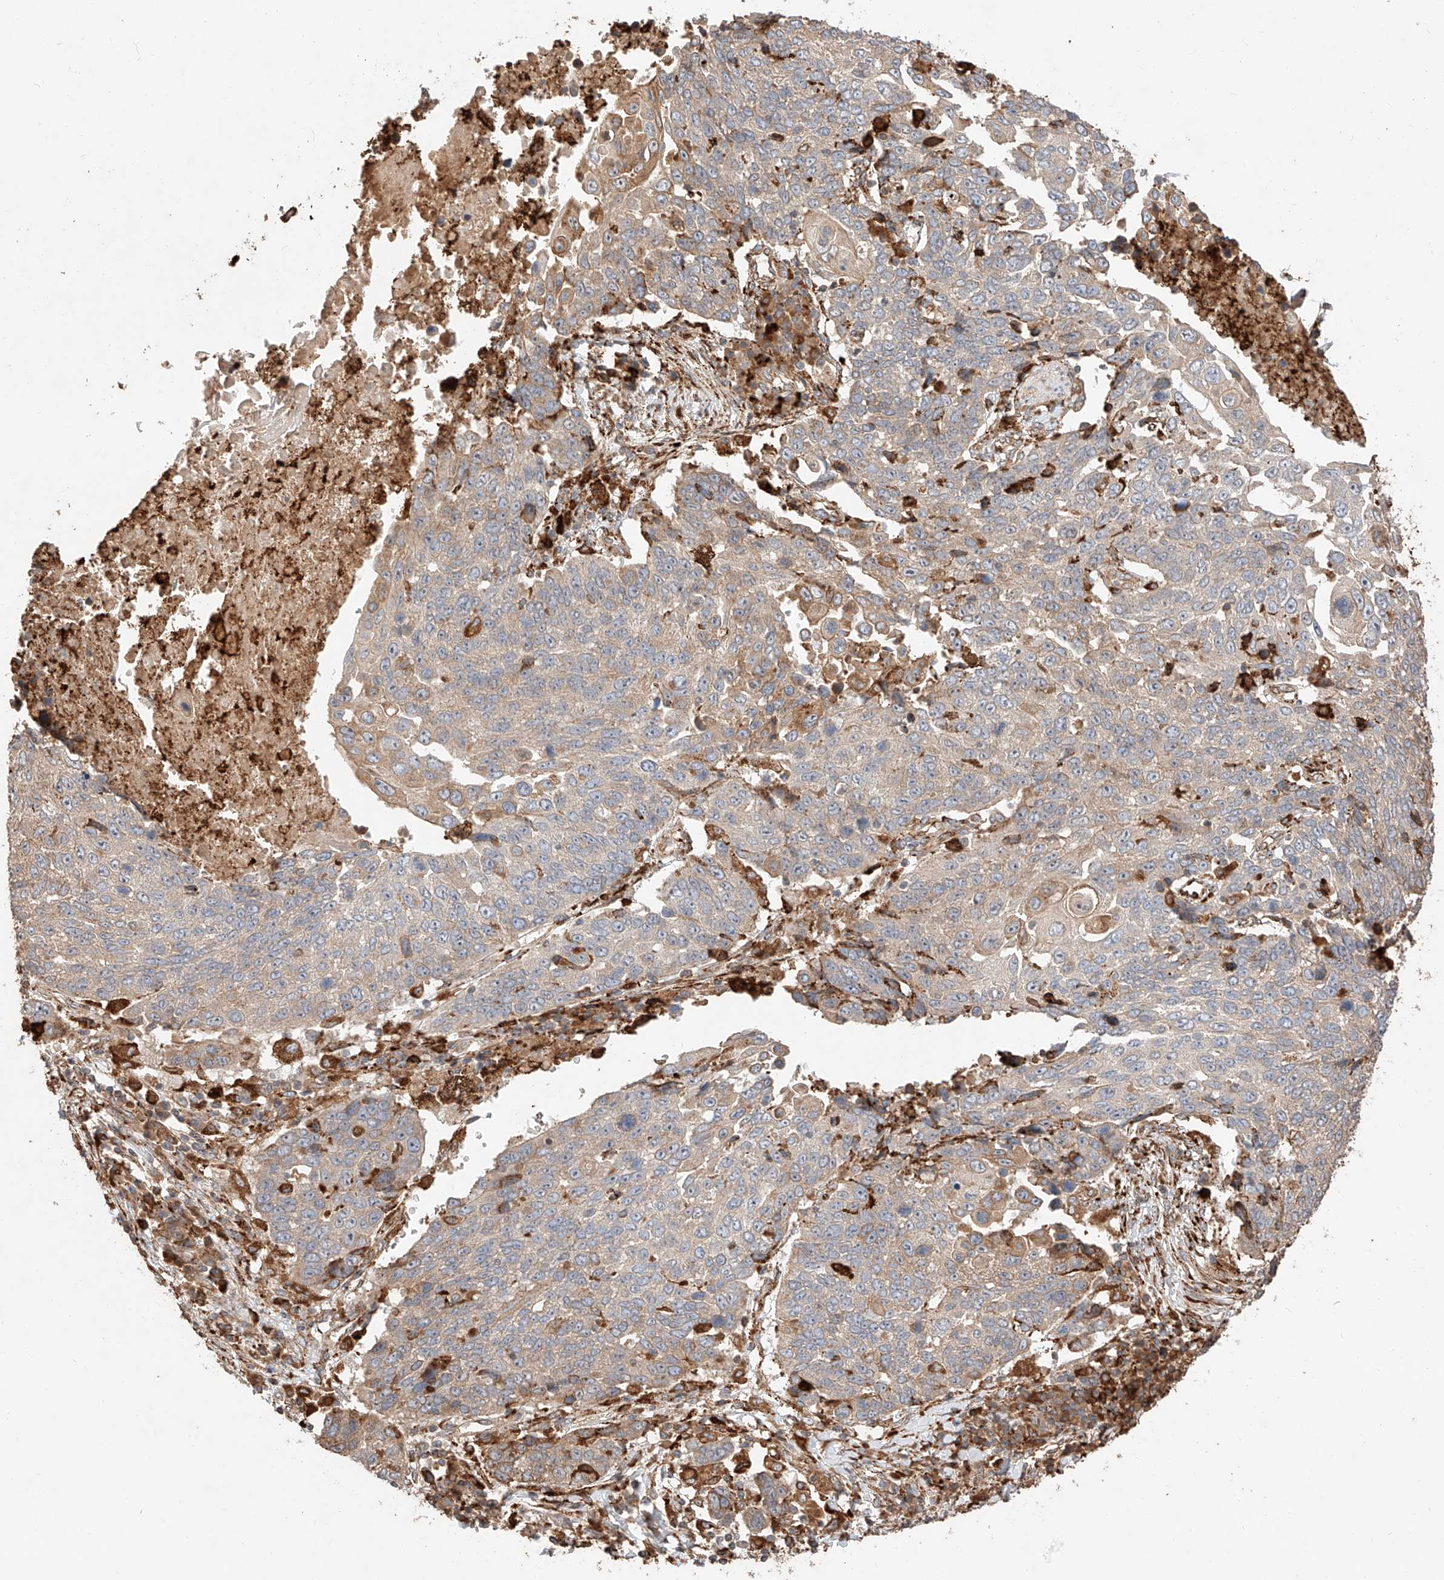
{"staining": {"intensity": "moderate", "quantity": "25%-75%", "location": "cytoplasmic/membranous"}, "tissue": "lung cancer", "cell_type": "Tumor cells", "image_type": "cancer", "snomed": [{"axis": "morphology", "description": "Squamous cell carcinoma, NOS"}, {"axis": "topography", "description": "Lung"}], "caption": "Immunohistochemistry (IHC) histopathology image of neoplastic tissue: squamous cell carcinoma (lung) stained using IHC displays medium levels of moderate protein expression localized specifically in the cytoplasmic/membranous of tumor cells, appearing as a cytoplasmic/membranous brown color.", "gene": "ZNF84", "patient": {"sex": "male", "age": 66}}